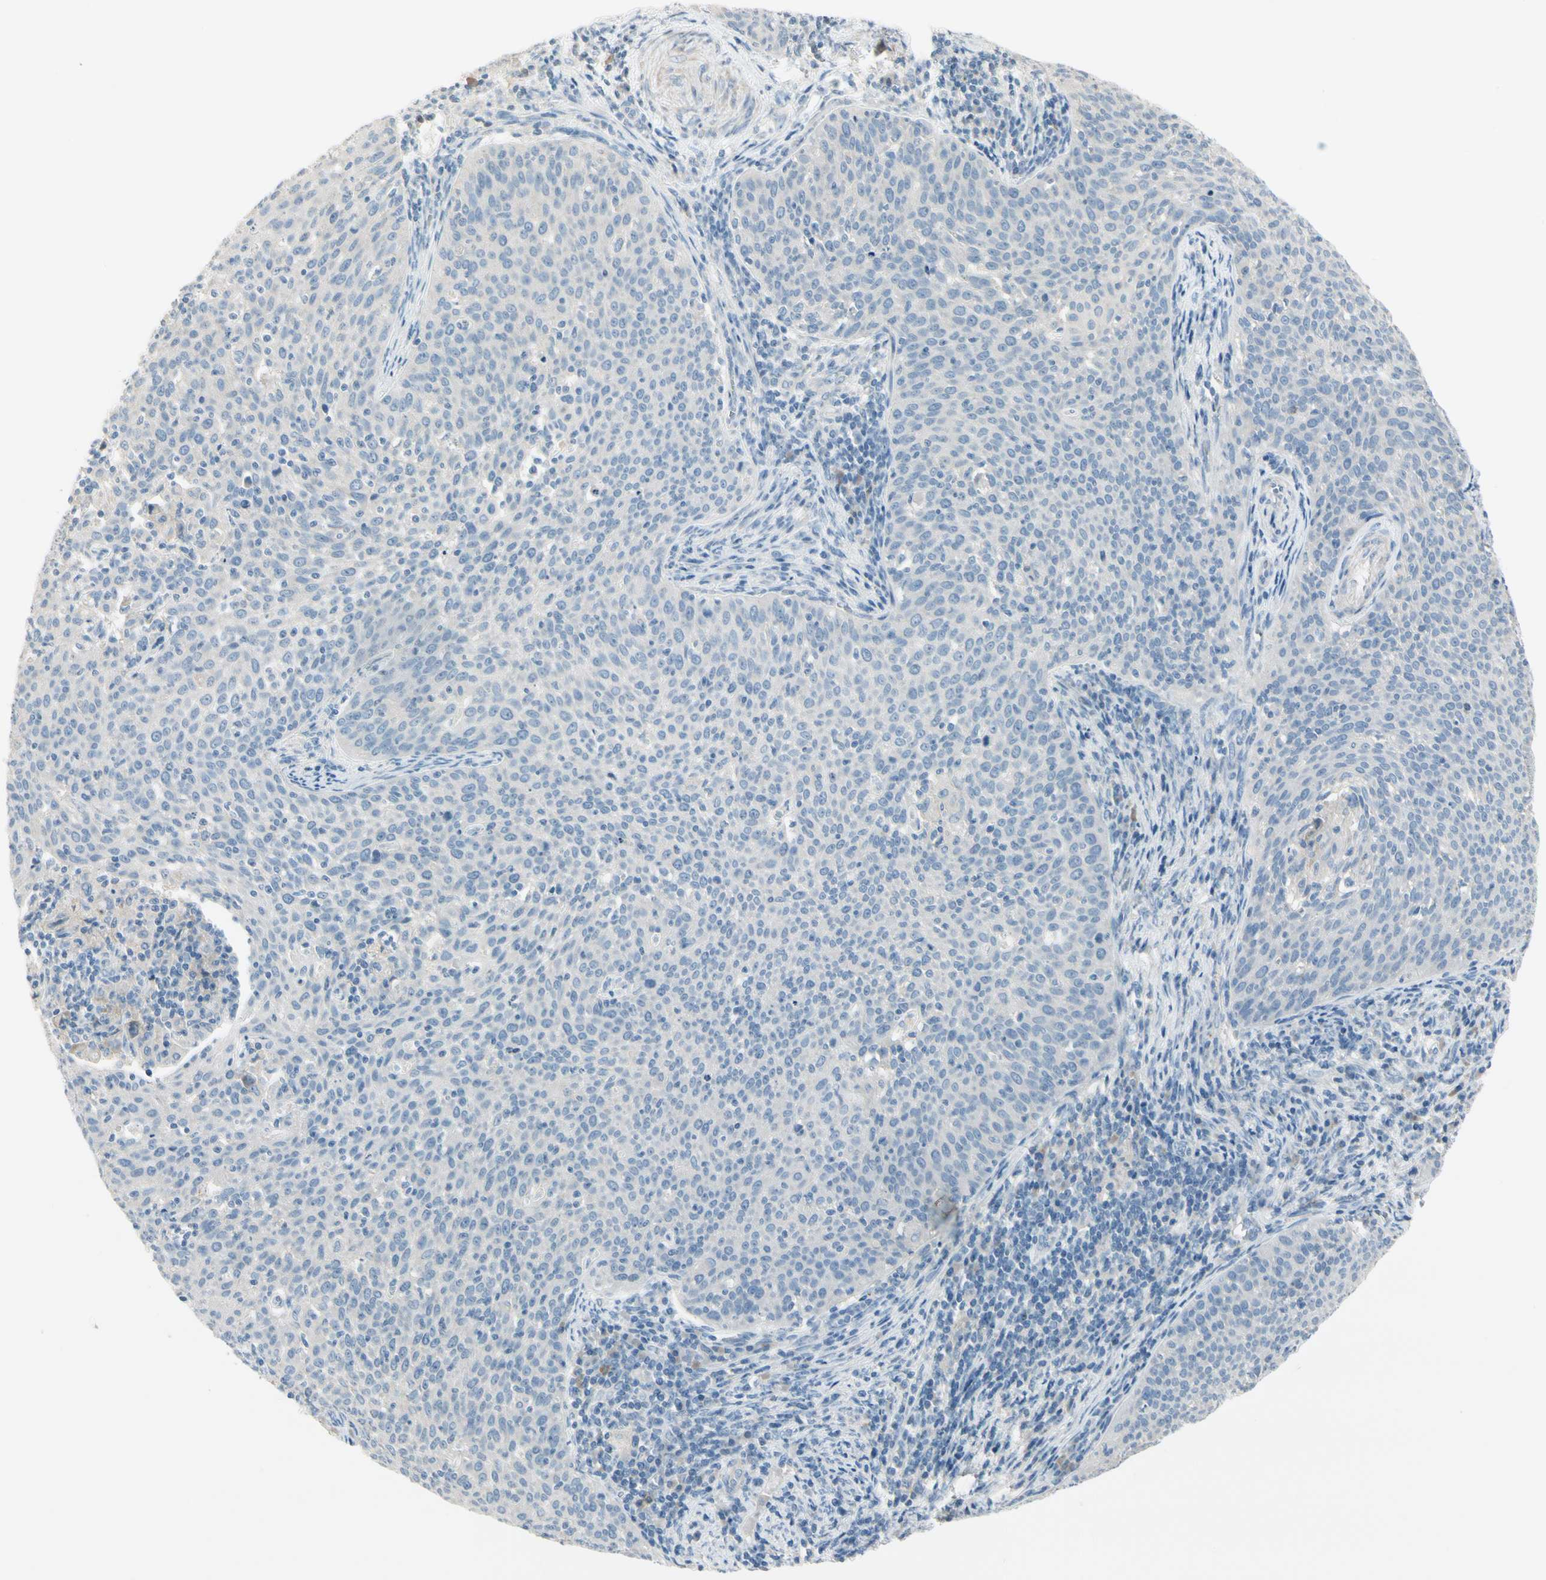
{"staining": {"intensity": "negative", "quantity": "none", "location": "none"}, "tissue": "cervical cancer", "cell_type": "Tumor cells", "image_type": "cancer", "snomed": [{"axis": "morphology", "description": "Squamous cell carcinoma, NOS"}, {"axis": "topography", "description": "Cervix"}], "caption": "Tumor cells are negative for brown protein staining in cervical cancer (squamous cell carcinoma).", "gene": "CYP2E1", "patient": {"sex": "female", "age": 38}}